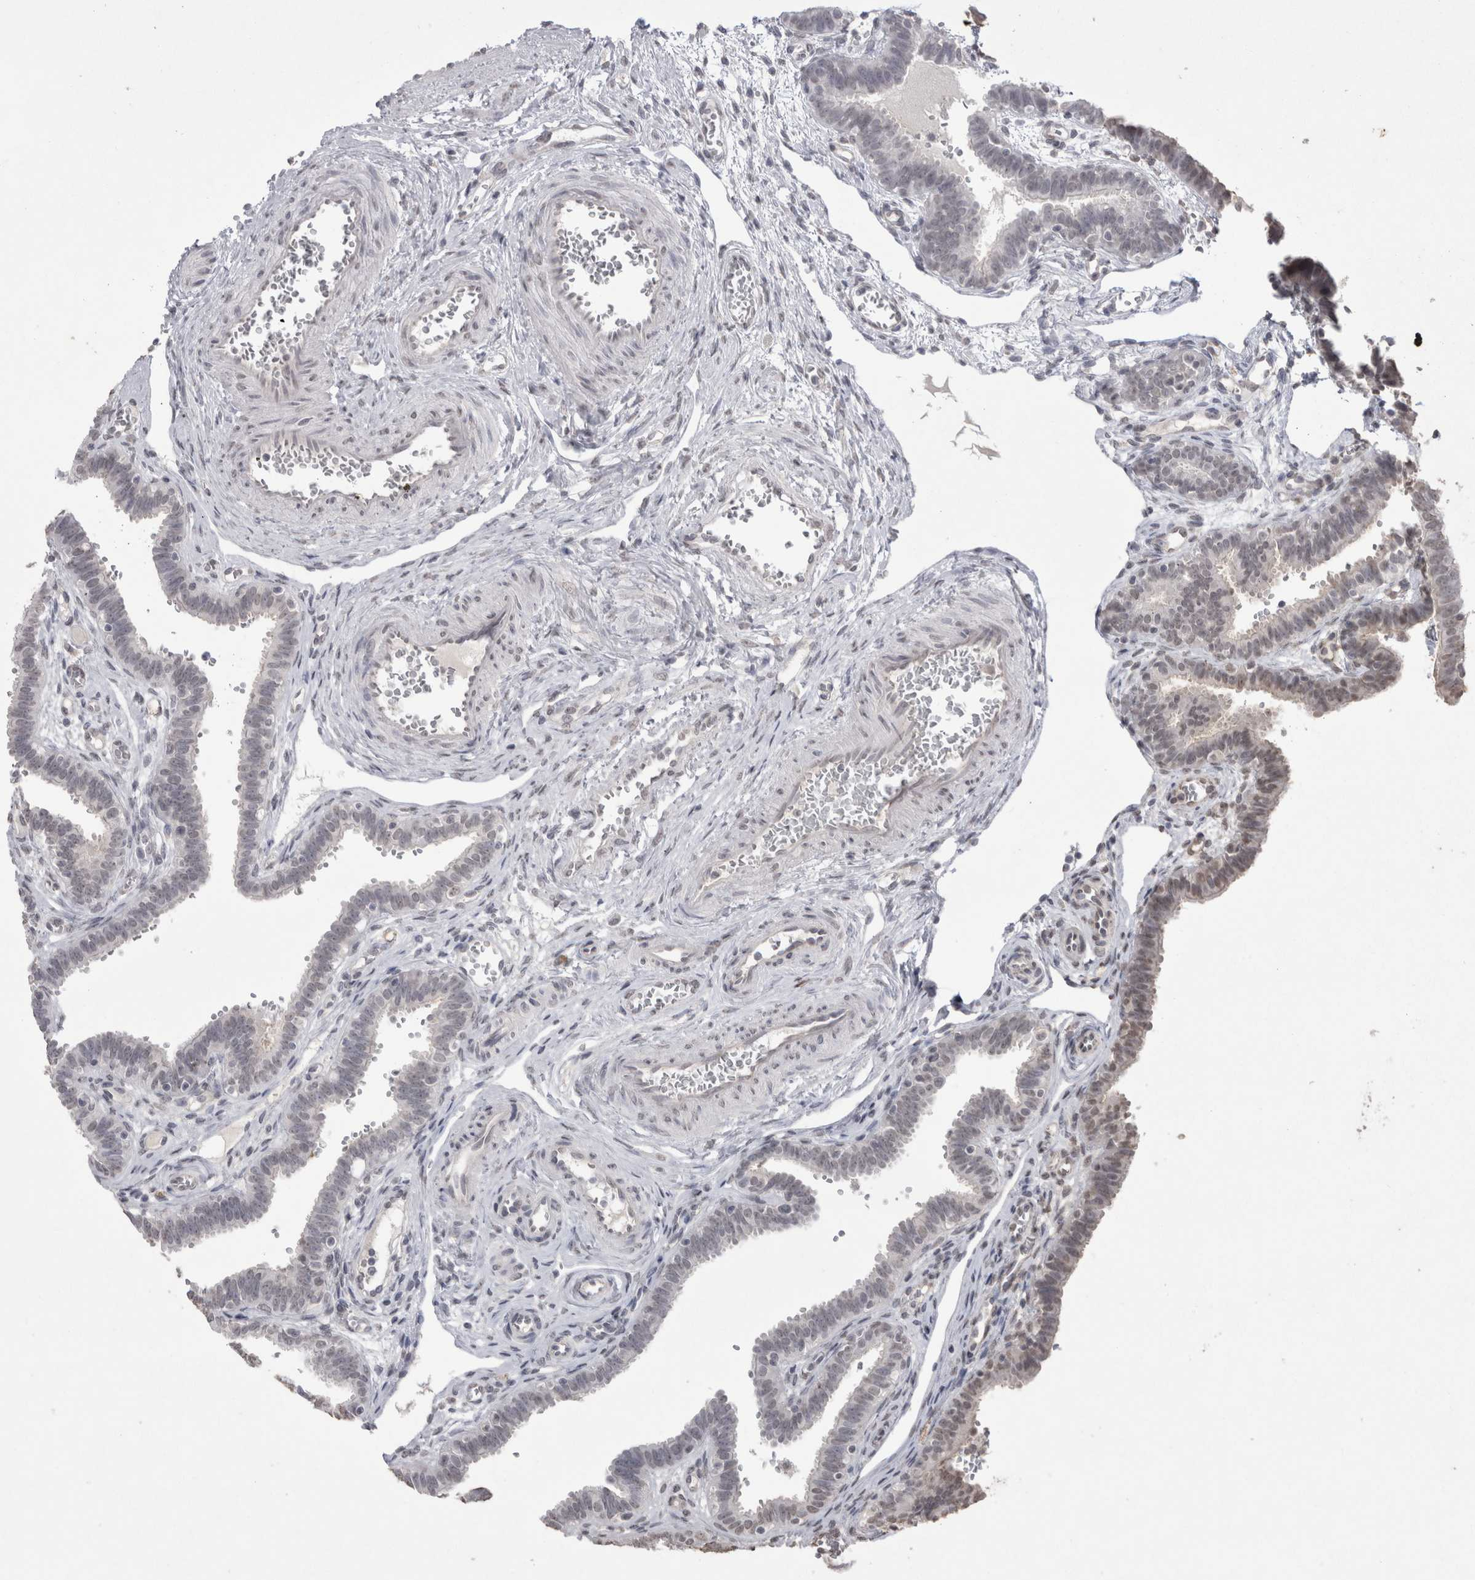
{"staining": {"intensity": "weak", "quantity": "<25%", "location": "cytoplasmic/membranous"}, "tissue": "fallopian tube", "cell_type": "Glandular cells", "image_type": "normal", "snomed": [{"axis": "morphology", "description": "Normal tissue, NOS"}, {"axis": "topography", "description": "Fallopian tube"}, {"axis": "topography", "description": "Placenta"}], "caption": "Protein analysis of unremarkable fallopian tube demonstrates no significant positivity in glandular cells.", "gene": "DDX4", "patient": {"sex": "female", "age": 32}}